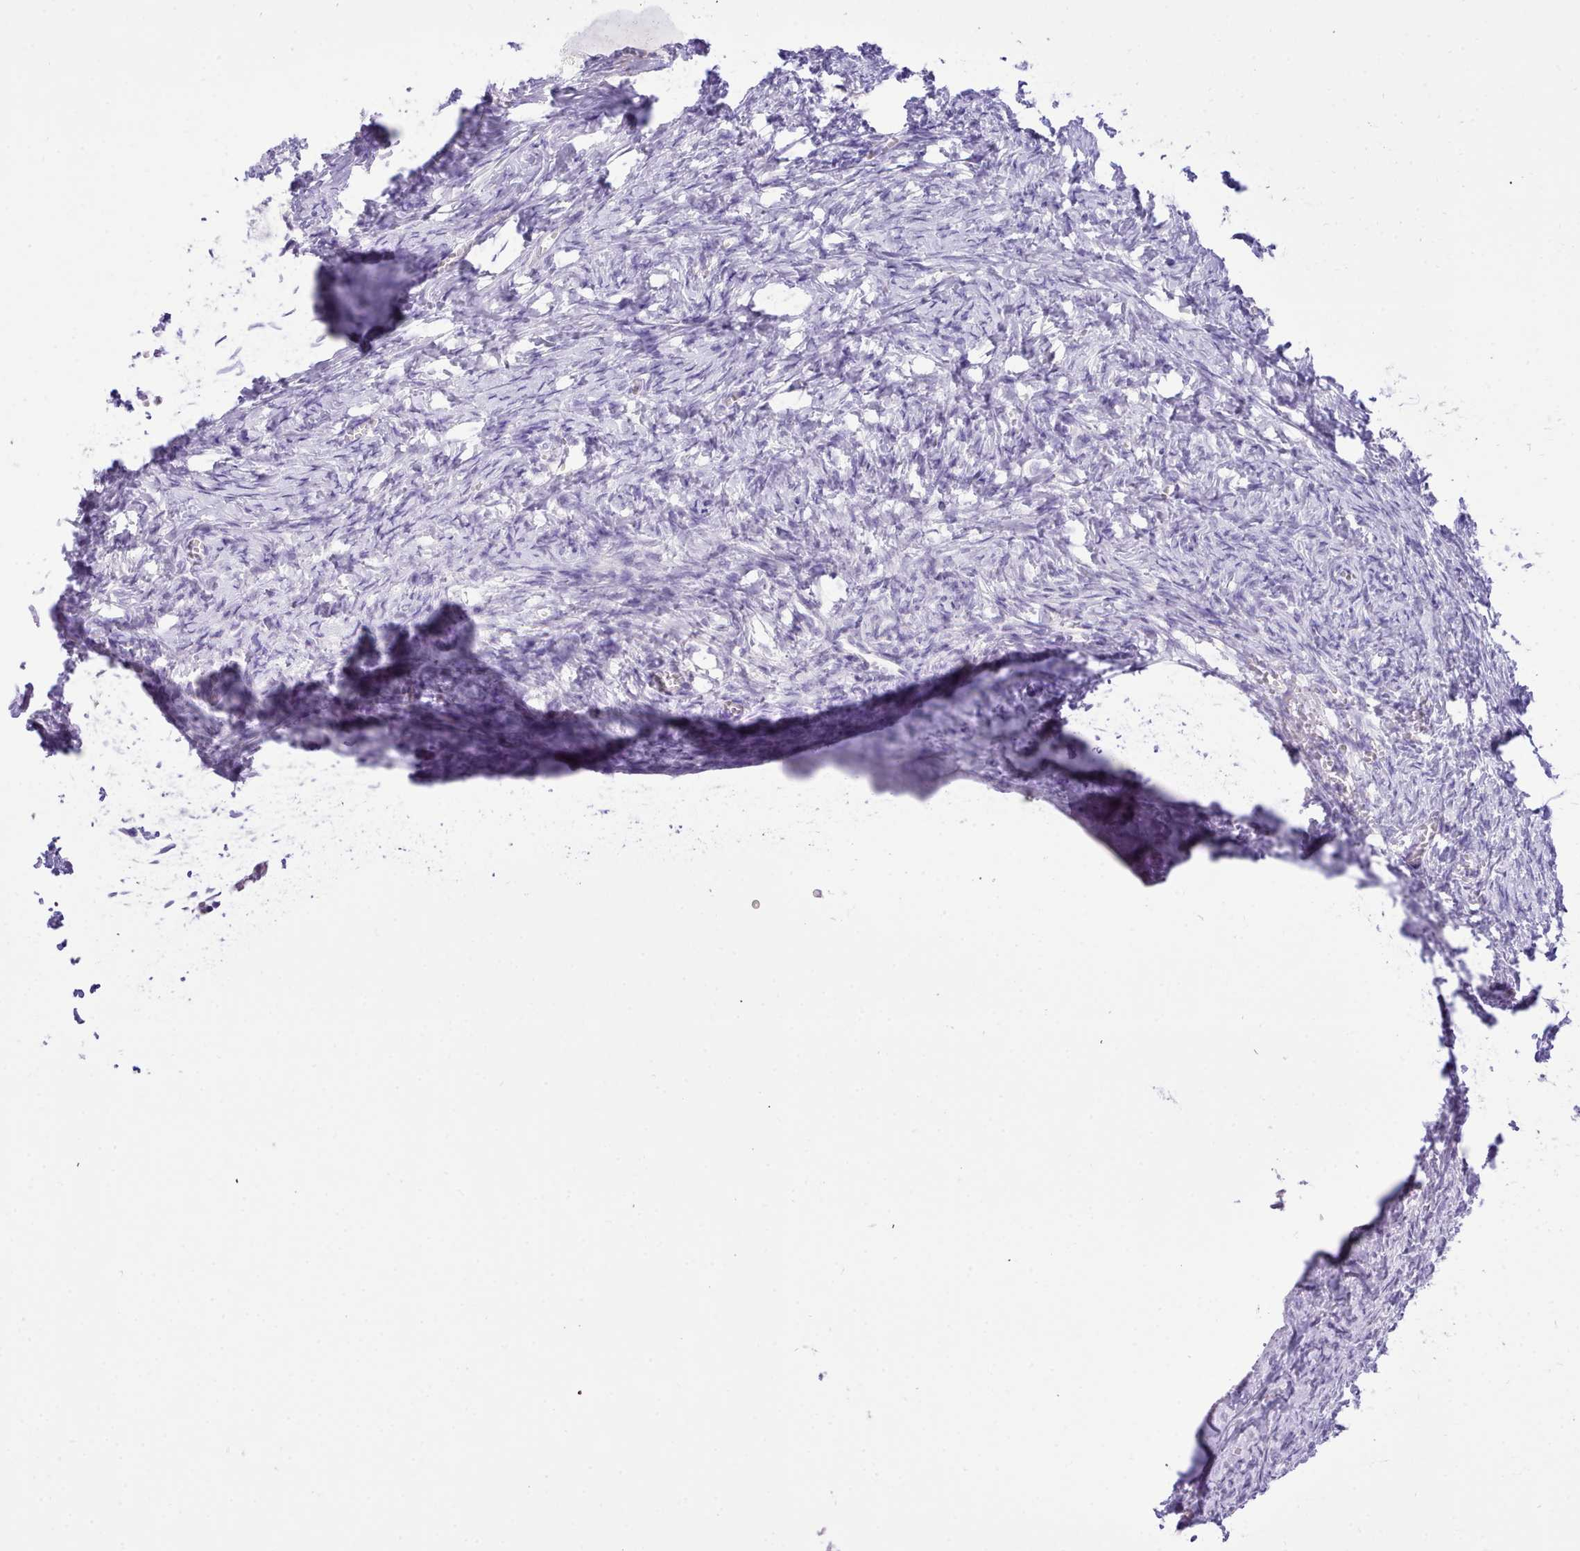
{"staining": {"intensity": "negative", "quantity": "none", "location": "none"}, "tissue": "ovary", "cell_type": "Follicle cells", "image_type": "normal", "snomed": [{"axis": "morphology", "description": "Normal tissue, NOS"}, {"axis": "topography", "description": "Ovary"}], "caption": "A photomicrograph of human ovary is negative for staining in follicle cells. (DAB IHC, high magnification).", "gene": "LRRC37A2", "patient": {"sex": "female", "age": 27}}